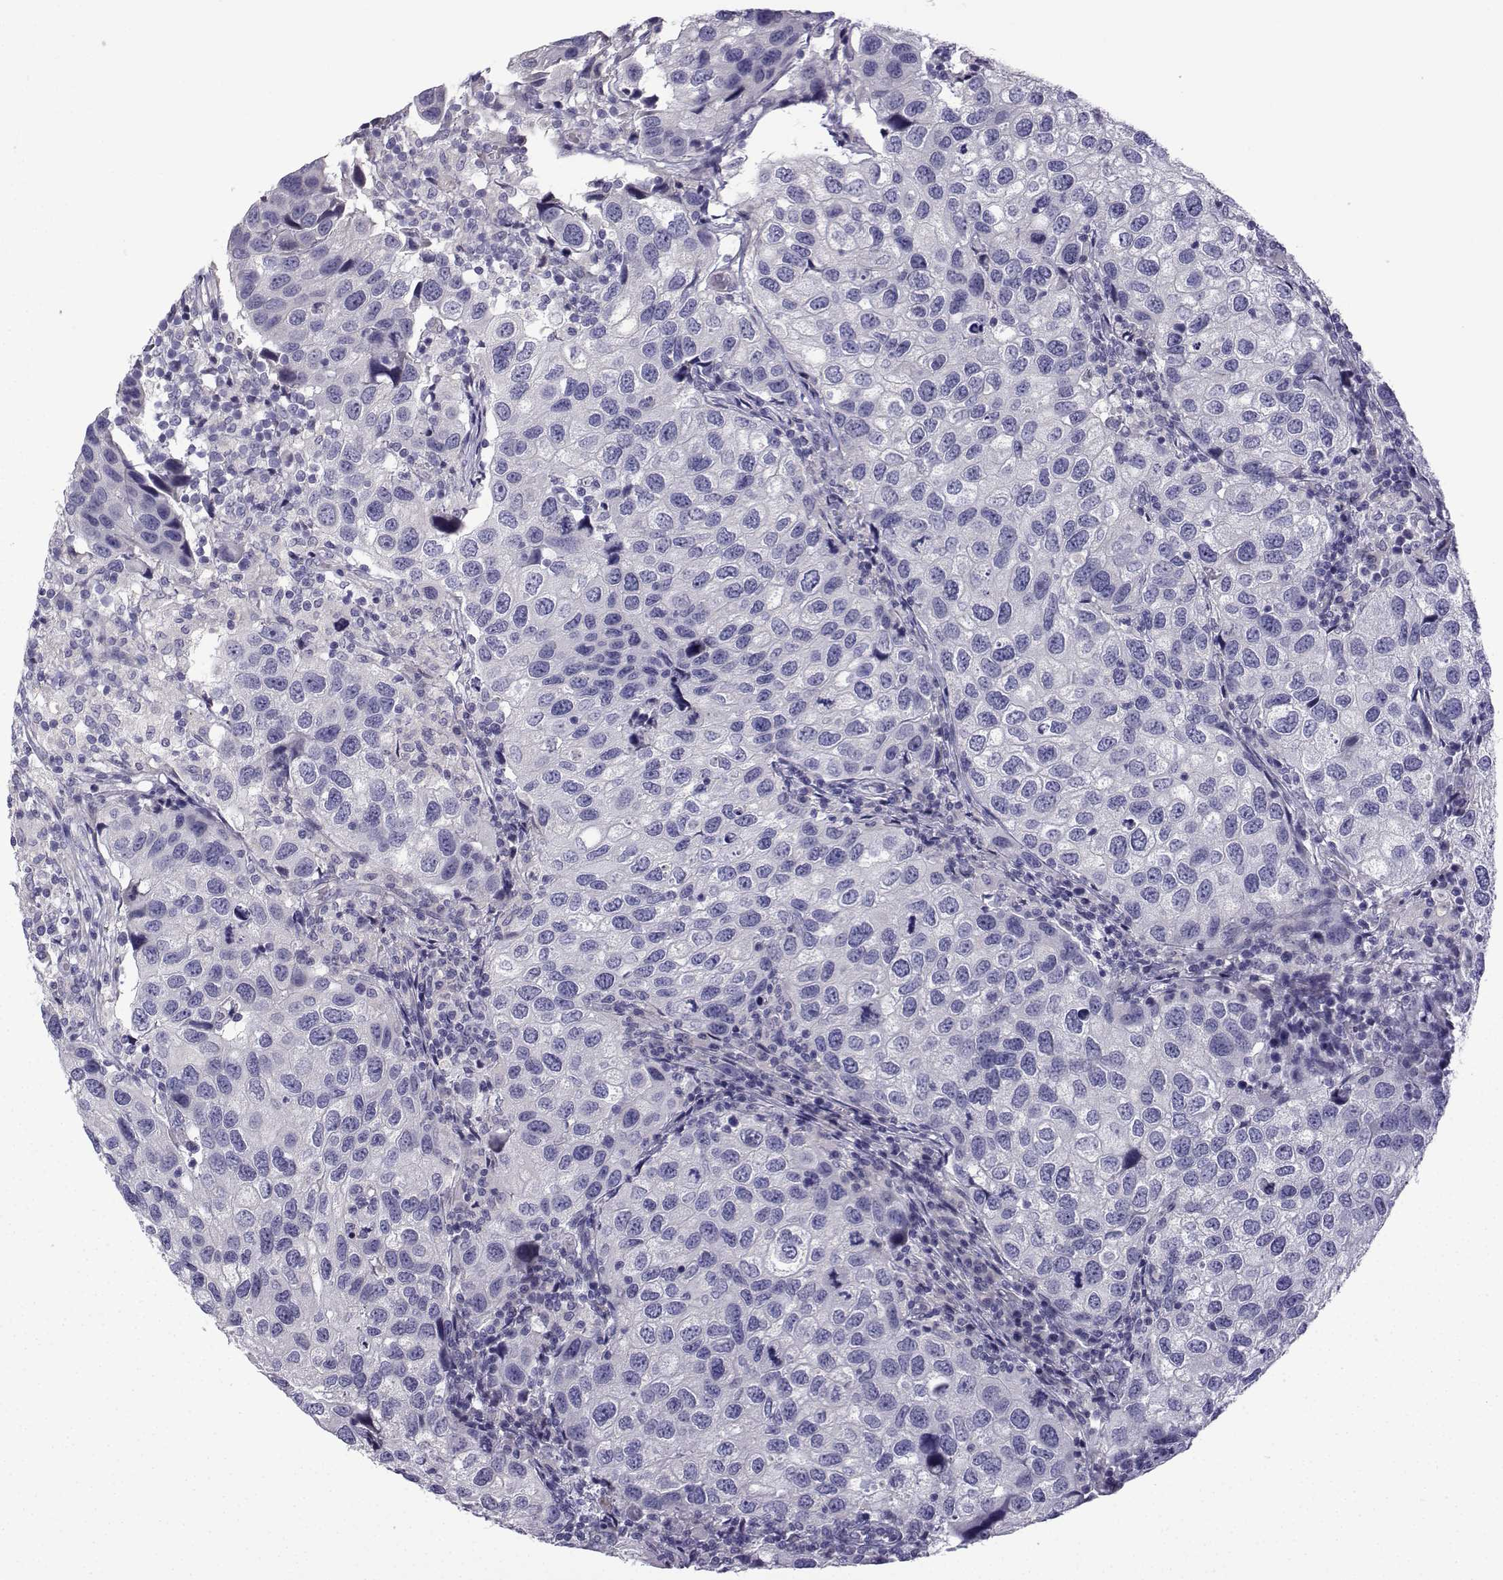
{"staining": {"intensity": "negative", "quantity": "none", "location": "none"}, "tissue": "urothelial cancer", "cell_type": "Tumor cells", "image_type": "cancer", "snomed": [{"axis": "morphology", "description": "Urothelial carcinoma, High grade"}, {"axis": "topography", "description": "Urinary bladder"}], "caption": "Tumor cells show no significant protein expression in urothelial carcinoma (high-grade).", "gene": "SPACA7", "patient": {"sex": "male", "age": 79}}